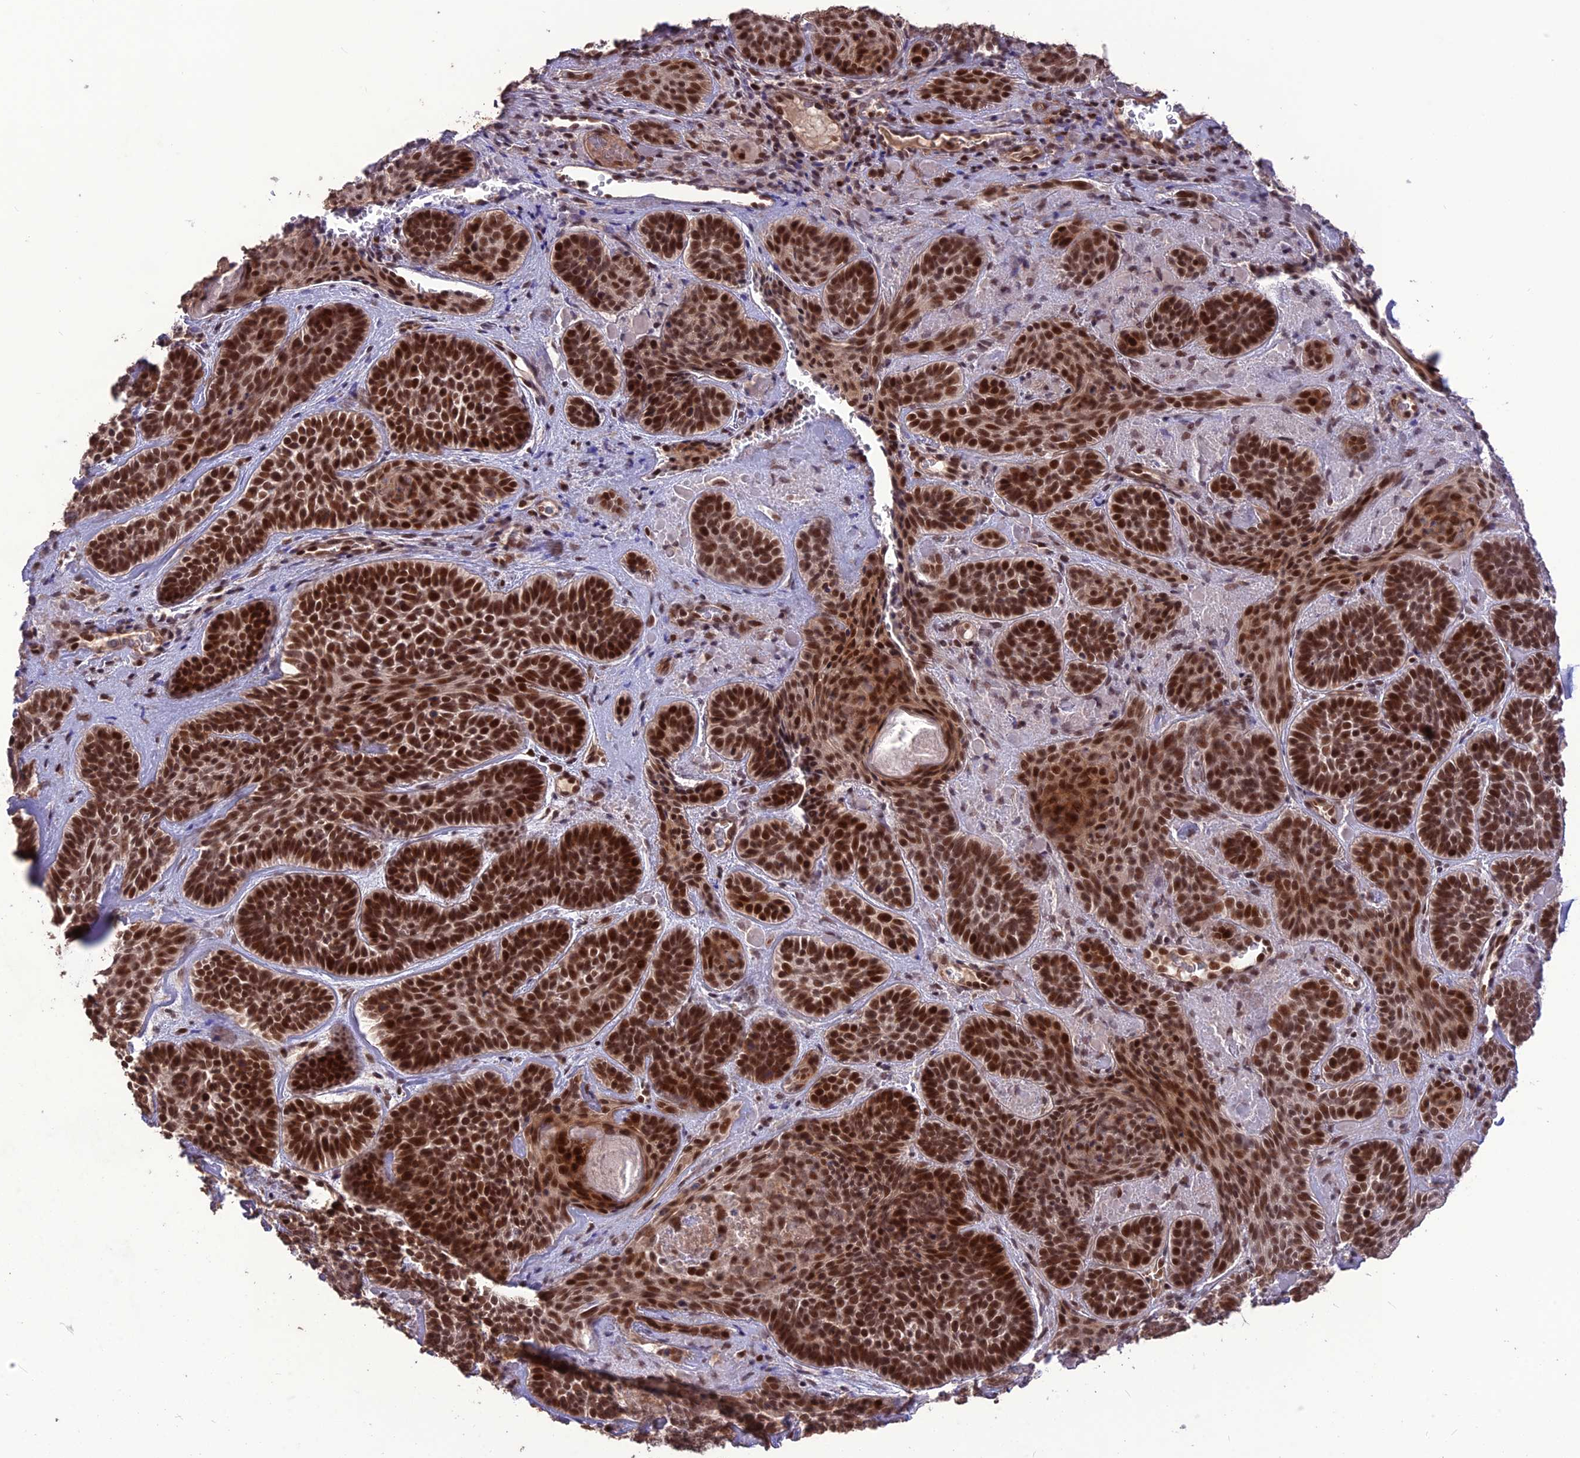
{"staining": {"intensity": "strong", "quantity": ">75%", "location": "nuclear"}, "tissue": "skin cancer", "cell_type": "Tumor cells", "image_type": "cancer", "snomed": [{"axis": "morphology", "description": "Basal cell carcinoma"}, {"axis": "topography", "description": "Skin"}], "caption": "IHC (DAB (3,3'-diaminobenzidine)) staining of human skin cancer demonstrates strong nuclear protein staining in about >75% of tumor cells. Using DAB (brown) and hematoxylin (blue) stains, captured at high magnification using brightfield microscopy.", "gene": "DIS3", "patient": {"sex": "male", "age": 85}}